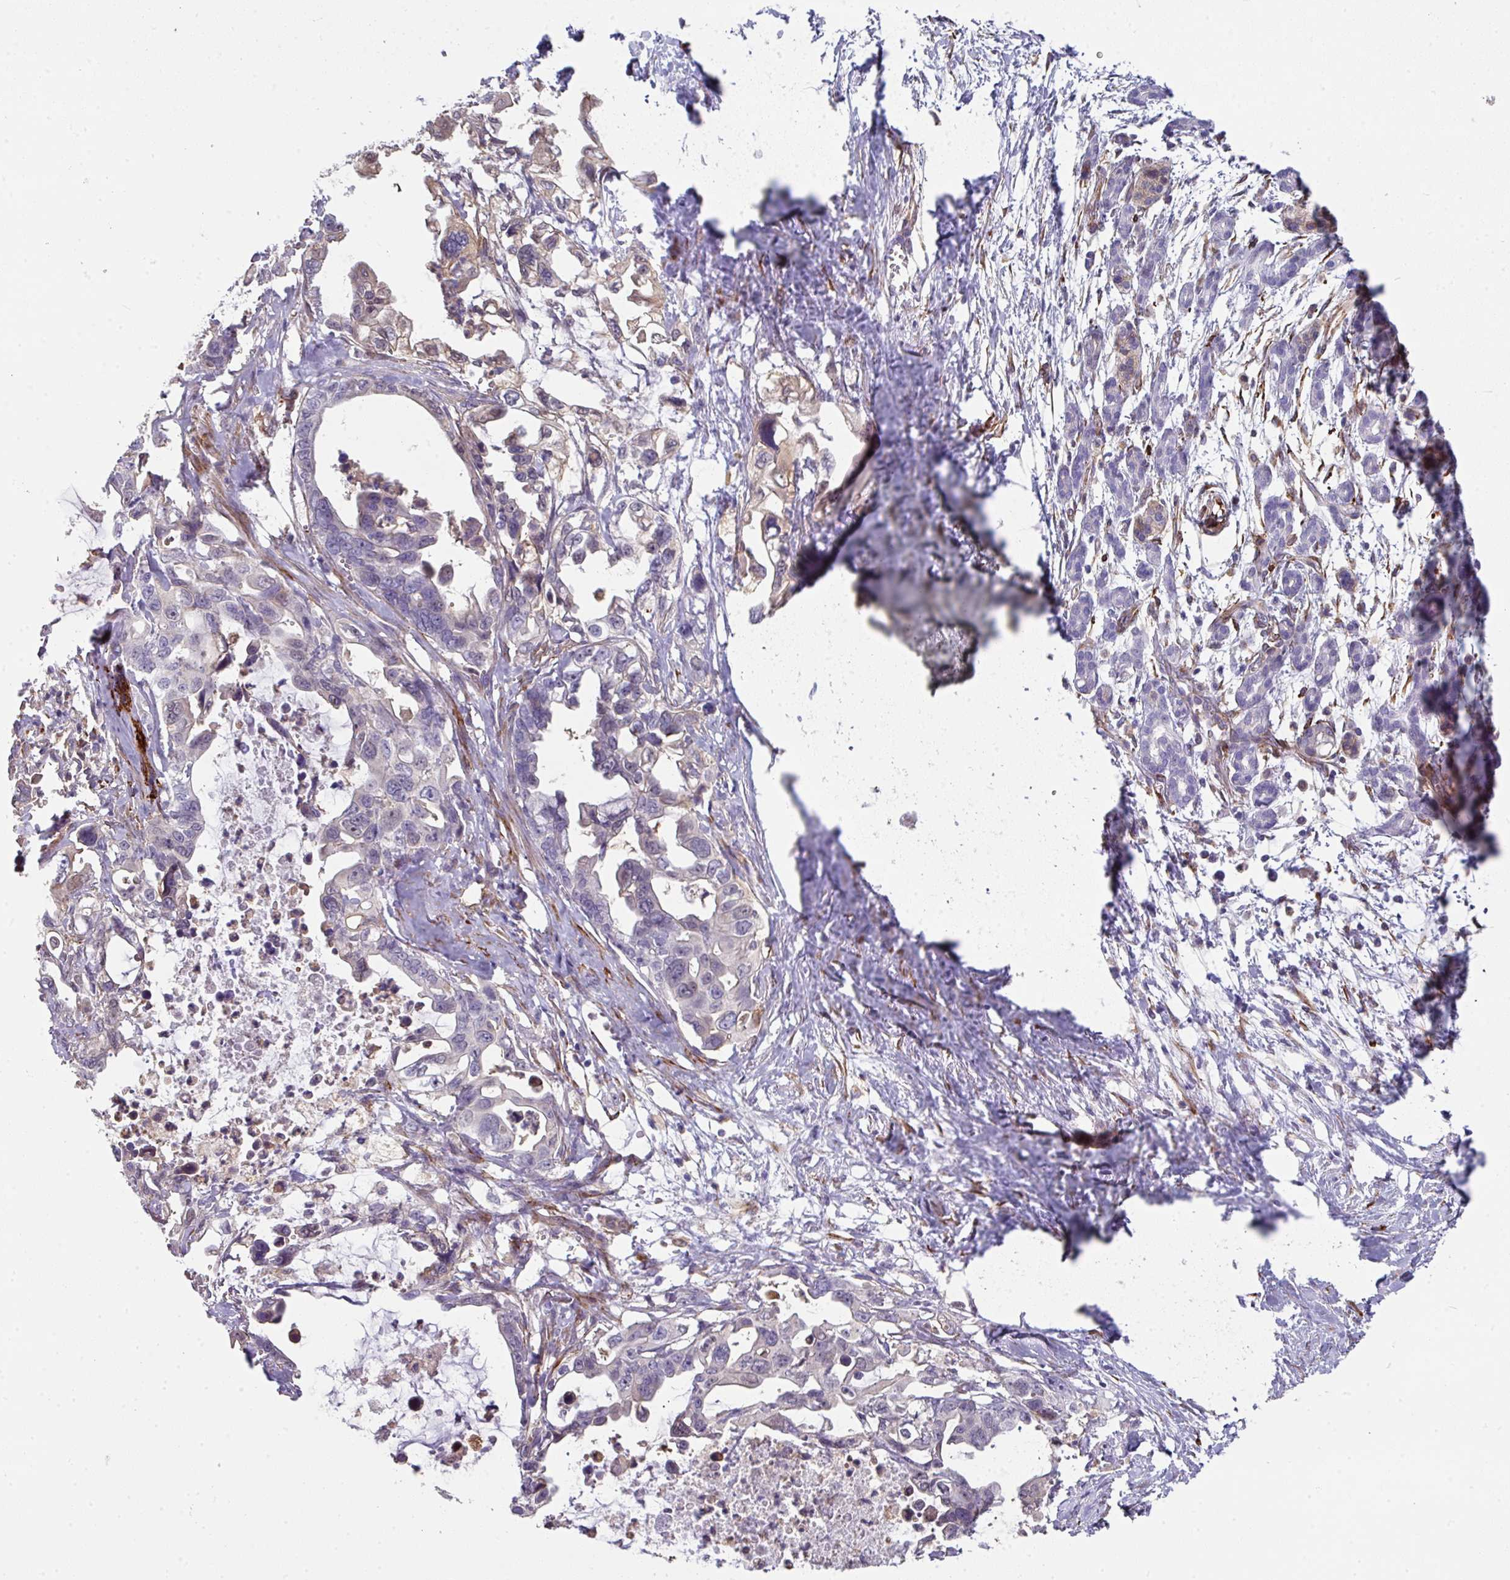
{"staining": {"intensity": "weak", "quantity": "<25%", "location": "cytoplasmic/membranous"}, "tissue": "pancreatic cancer", "cell_type": "Tumor cells", "image_type": "cancer", "snomed": [{"axis": "morphology", "description": "Adenocarcinoma, NOS"}, {"axis": "topography", "description": "Pancreas"}], "caption": "DAB (3,3'-diaminobenzidine) immunohistochemical staining of human pancreatic cancer (adenocarcinoma) exhibits no significant expression in tumor cells.", "gene": "BEND5", "patient": {"sex": "male", "age": 61}}